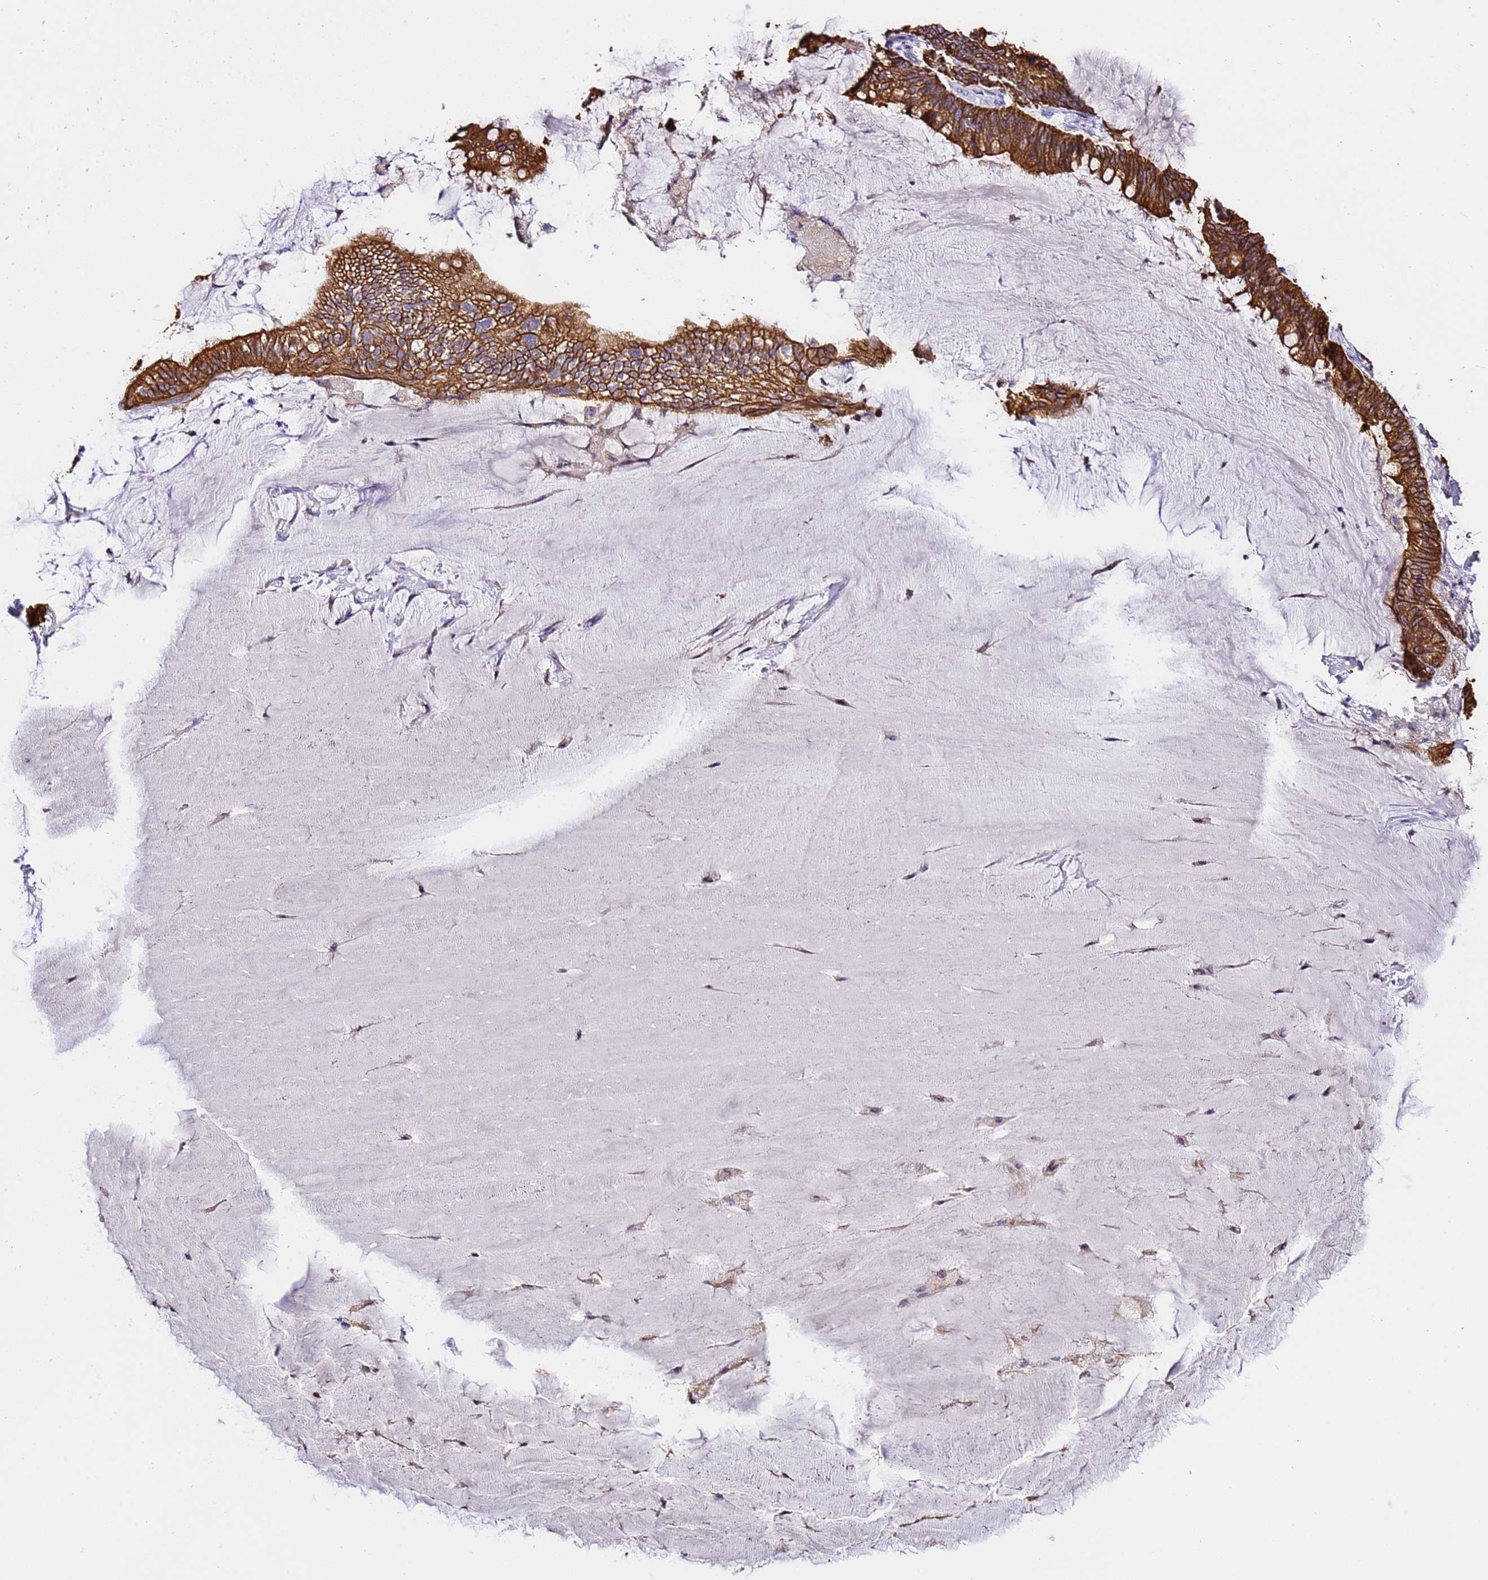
{"staining": {"intensity": "strong", "quantity": ">75%", "location": "cytoplasmic/membranous"}, "tissue": "ovarian cancer", "cell_type": "Tumor cells", "image_type": "cancer", "snomed": [{"axis": "morphology", "description": "Cystadenocarcinoma, mucinous, NOS"}, {"axis": "topography", "description": "Ovary"}], "caption": "IHC (DAB (3,3'-diaminobenzidine)) staining of mucinous cystadenocarcinoma (ovarian) exhibits strong cytoplasmic/membranous protein positivity in about >75% of tumor cells. The protein of interest is stained brown, and the nuclei are stained in blue (DAB (3,3'-diaminobenzidine) IHC with brightfield microscopy, high magnification).", "gene": "PIEZO2", "patient": {"sex": "female", "age": 61}}